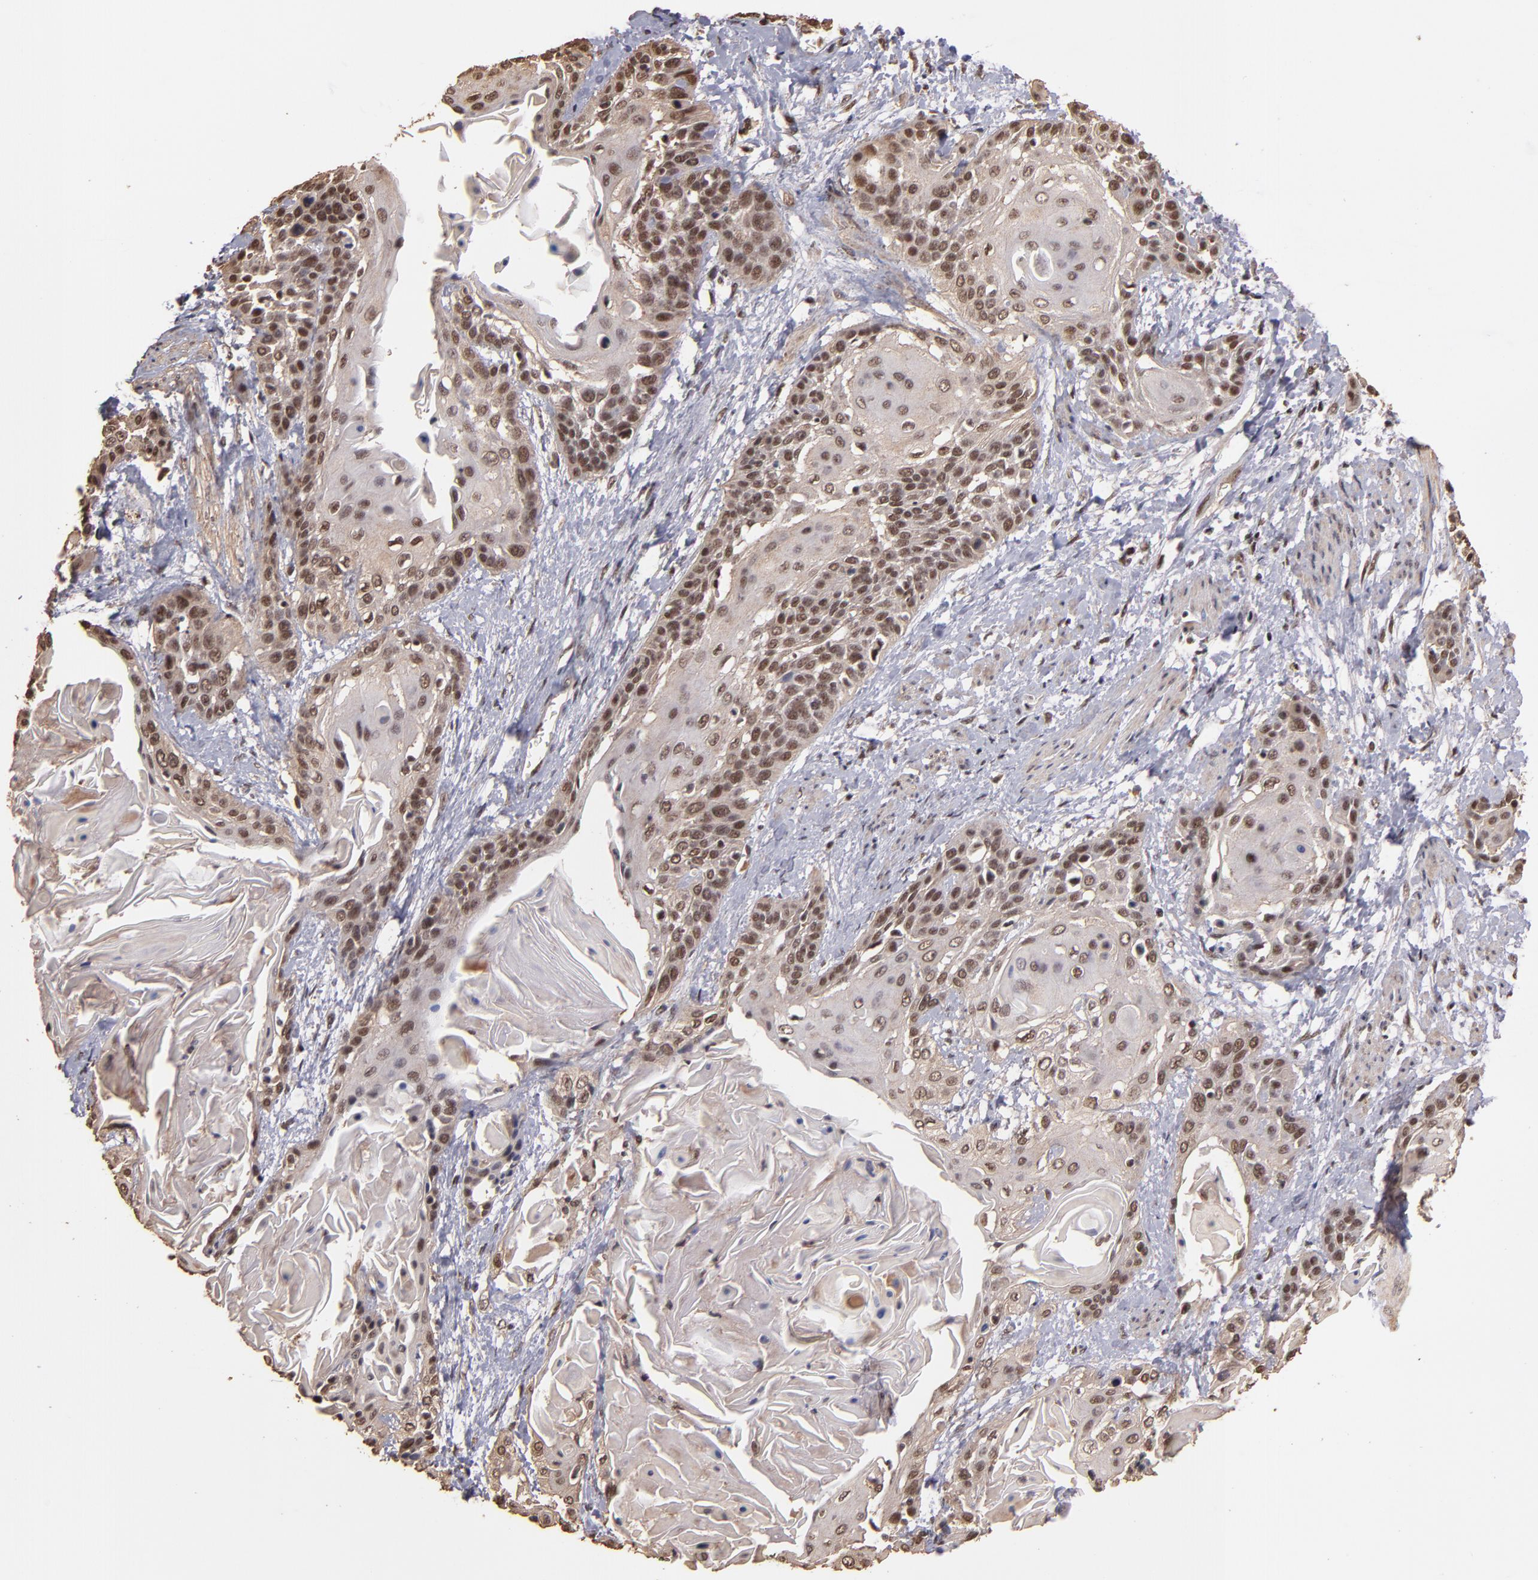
{"staining": {"intensity": "moderate", "quantity": "<25%", "location": "nuclear"}, "tissue": "cervical cancer", "cell_type": "Tumor cells", "image_type": "cancer", "snomed": [{"axis": "morphology", "description": "Squamous cell carcinoma, NOS"}, {"axis": "topography", "description": "Cervix"}], "caption": "An immunohistochemistry histopathology image of neoplastic tissue is shown. Protein staining in brown shows moderate nuclear positivity in cervical cancer (squamous cell carcinoma) within tumor cells. The protein of interest is stained brown, and the nuclei are stained in blue (DAB (3,3'-diaminobenzidine) IHC with brightfield microscopy, high magnification).", "gene": "TERF2", "patient": {"sex": "female", "age": 57}}